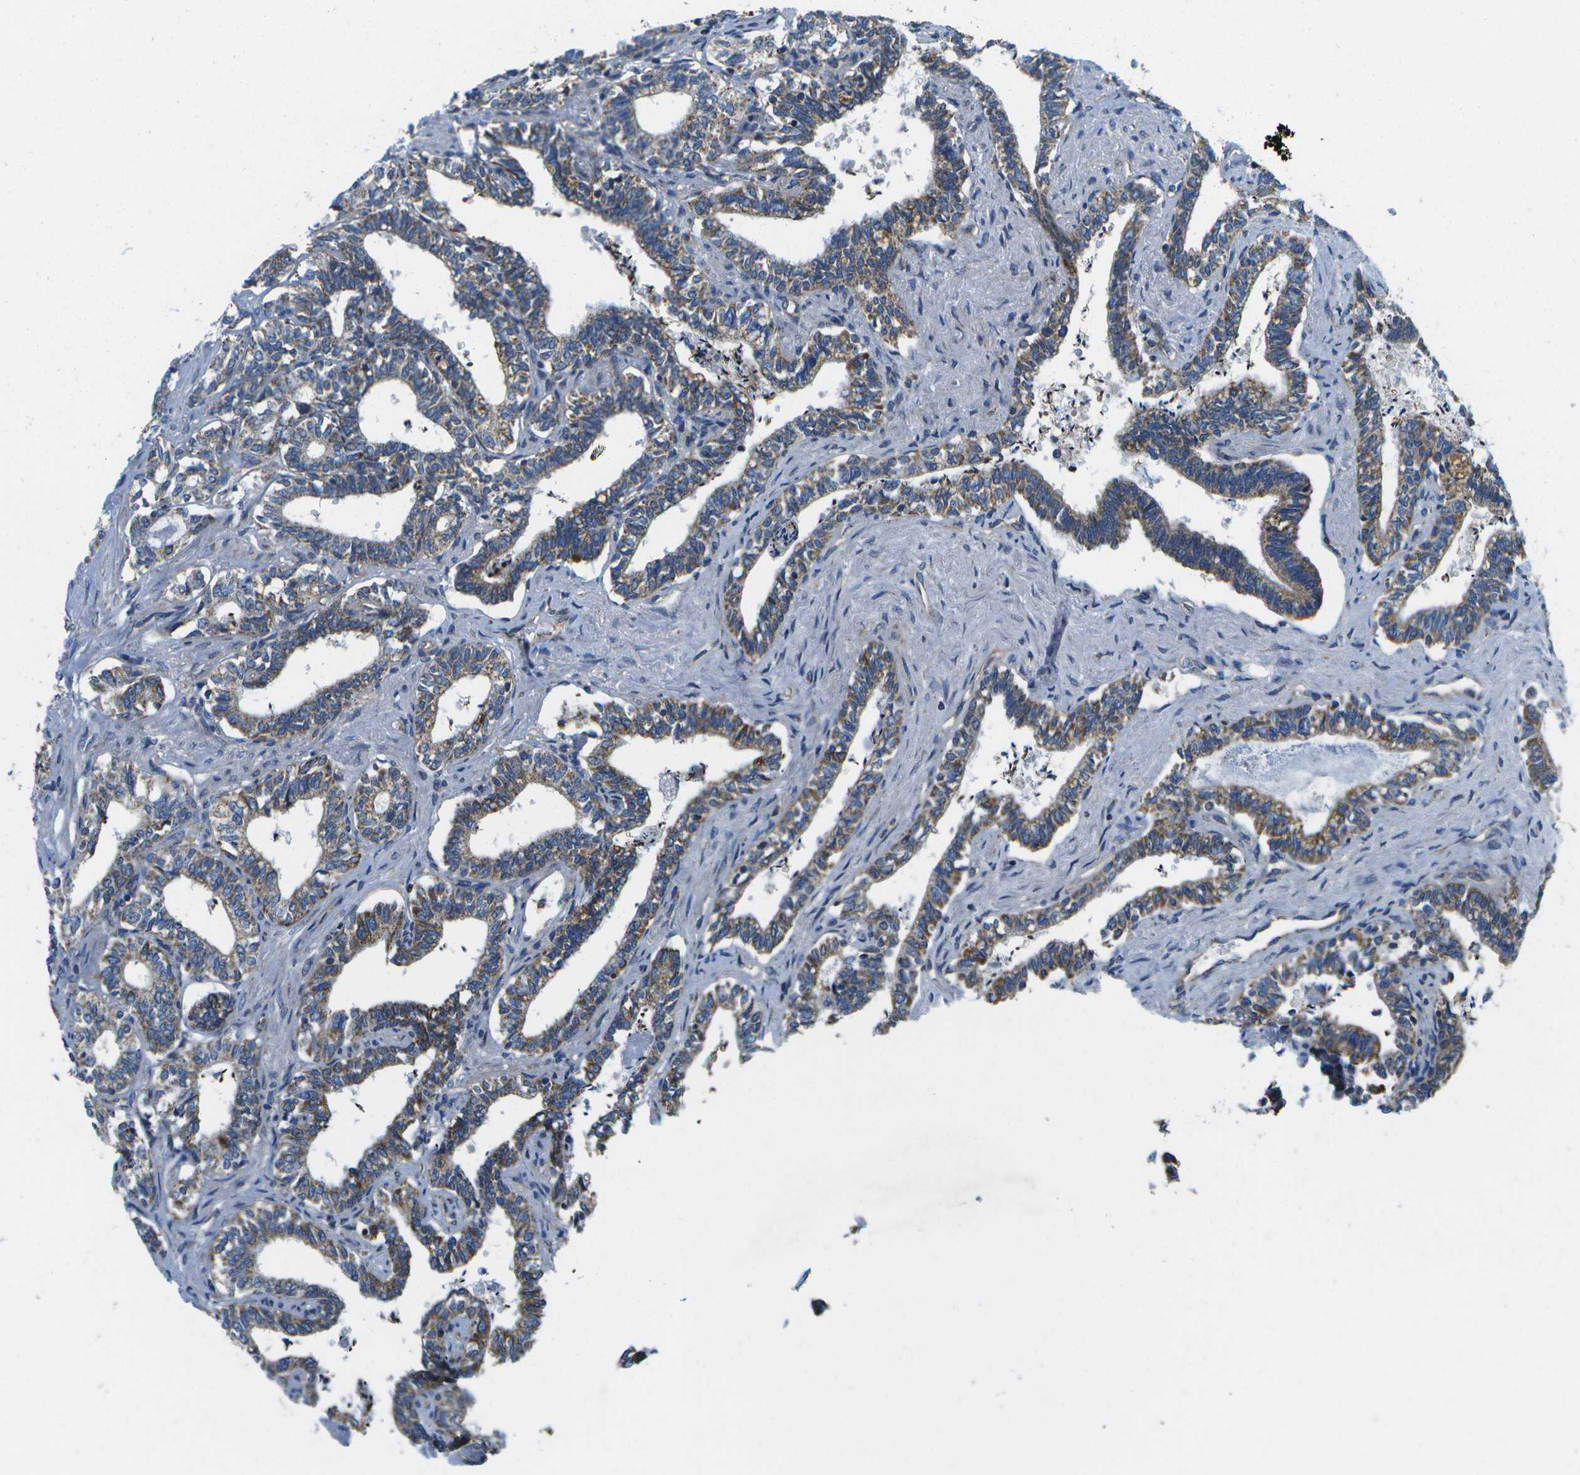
{"staining": {"intensity": "strong", "quantity": "25%-75%", "location": "cytoplasmic/membranous"}, "tissue": "seminal vesicle", "cell_type": "Glandular cells", "image_type": "normal", "snomed": [{"axis": "morphology", "description": "Normal tissue, NOS"}, {"axis": "morphology", "description": "Adenocarcinoma, High grade"}, {"axis": "topography", "description": "Prostate"}, {"axis": "topography", "description": "Seminal veicle"}], "caption": "Seminal vesicle stained with IHC displays strong cytoplasmic/membranous positivity in approximately 25%-75% of glandular cells.", "gene": "MVK", "patient": {"sex": "male", "age": 55}}